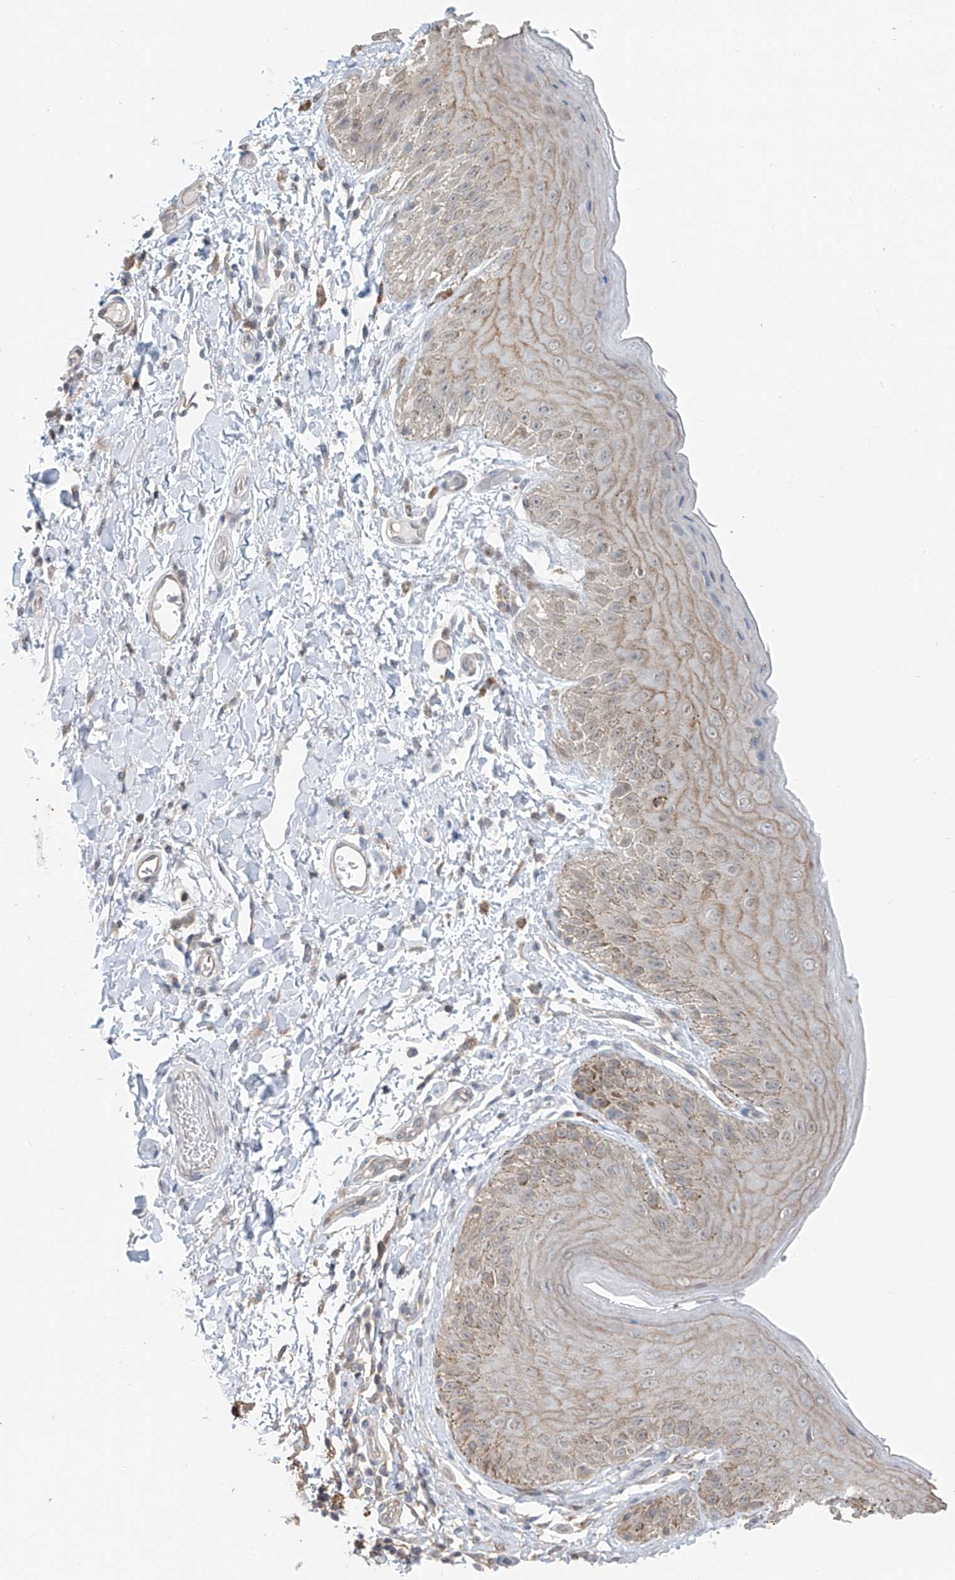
{"staining": {"intensity": "weak", "quantity": ">75%", "location": "cytoplasmic/membranous"}, "tissue": "skin", "cell_type": "Epidermal cells", "image_type": "normal", "snomed": [{"axis": "morphology", "description": "Normal tissue, NOS"}, {"axis": "topography", "description": "Anal"}], "caption": "The histopathology image displays staining of normal skin, revealing weak cytoplasmic/membranous protein staining (brown color) within epidermal cells.", "gene": "KCNK10", "patient": {"sex": "male", "age": 44}}